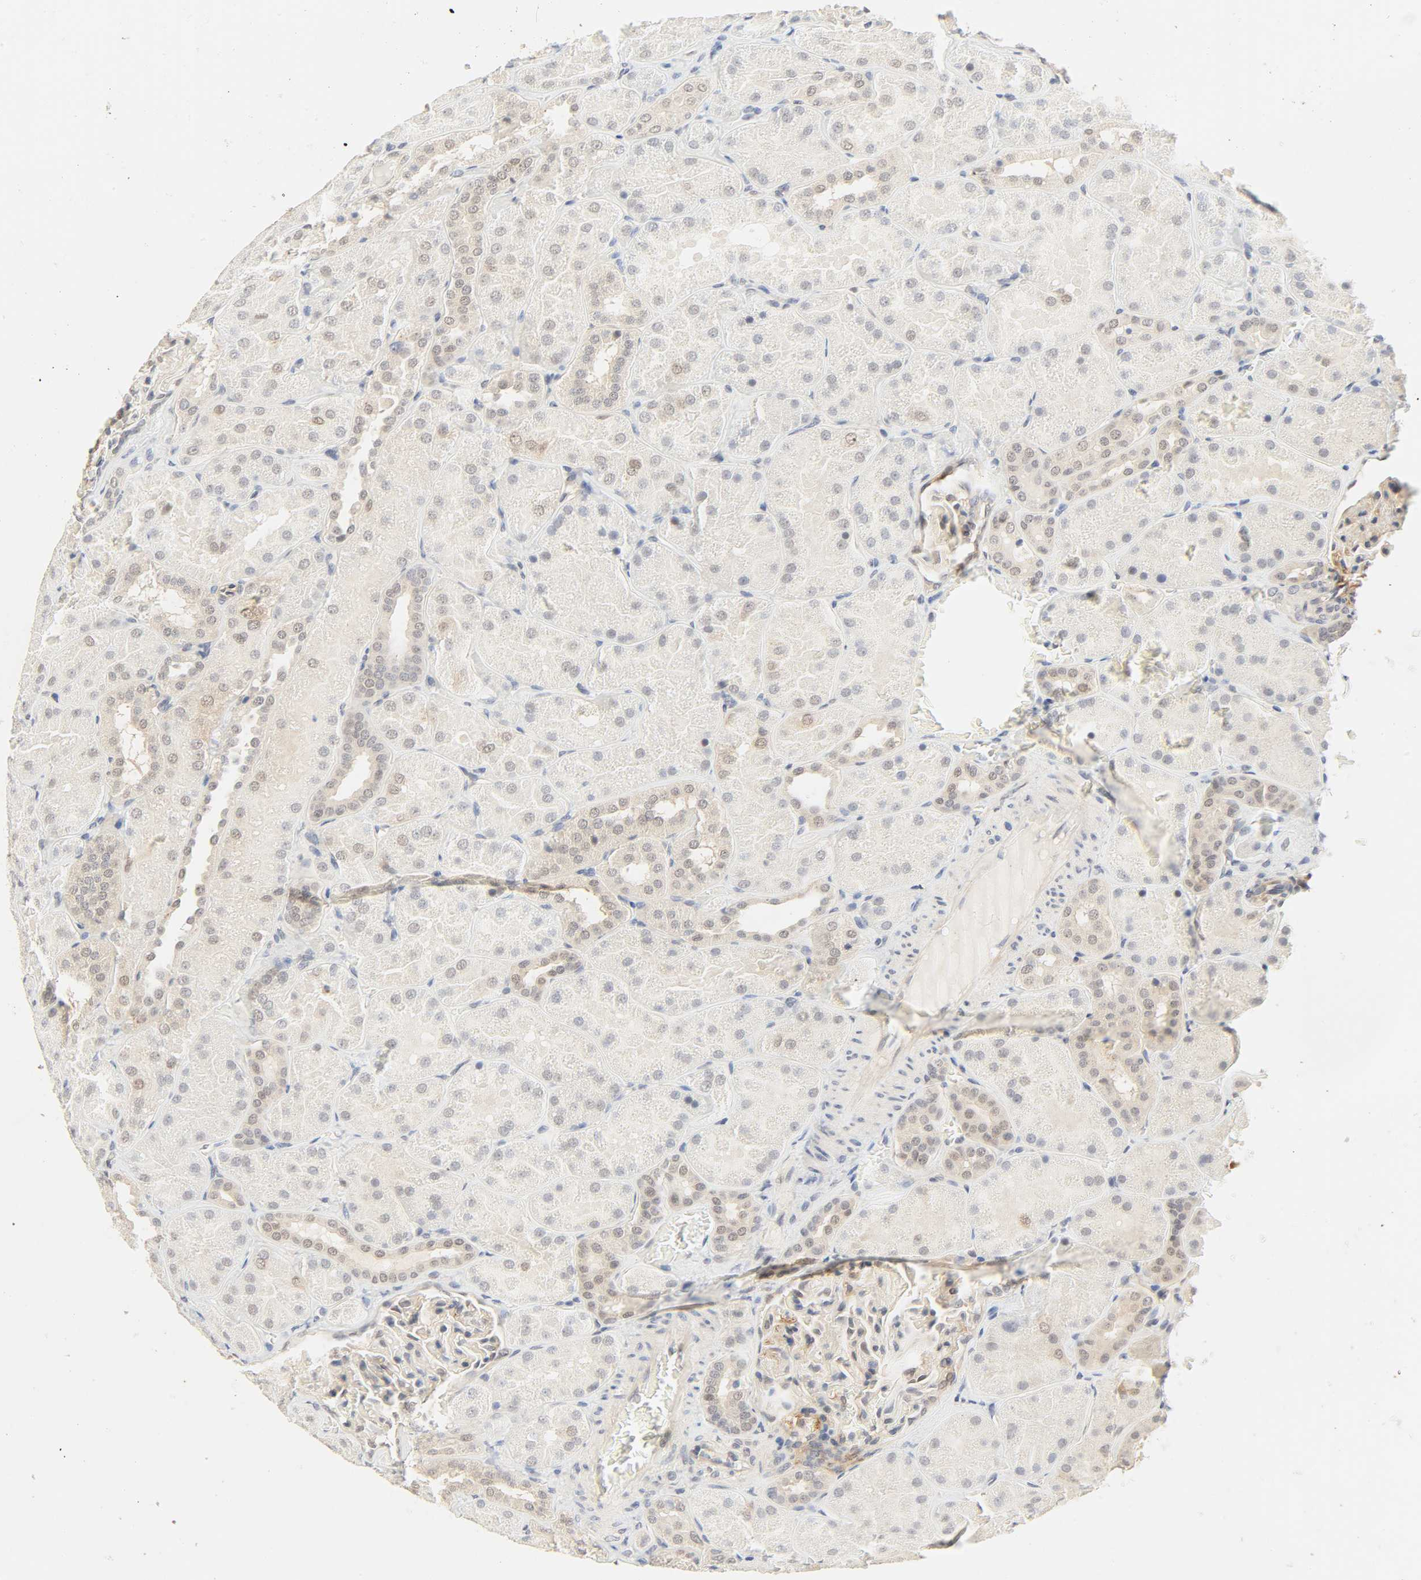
{"staining": {"intensity": "weak", "quantity": "<25%", "location": "cytoplasmic/membranous"}, "tissue": "kidney", "cell_type": "Cells in glomeruli", "image_type": "normal", "snomed": [{"axis": "morphology", "description": "Normal tissue, NOS"}, {"axis": "topography", "description": "Kidney"}], "caption": "This is a image of immunohistochemistry staining of benign kidney, which shows no expression in cells in glomeruli.", "gene": "ACSS2", "patient": {"sex": "male", "age": 28}}